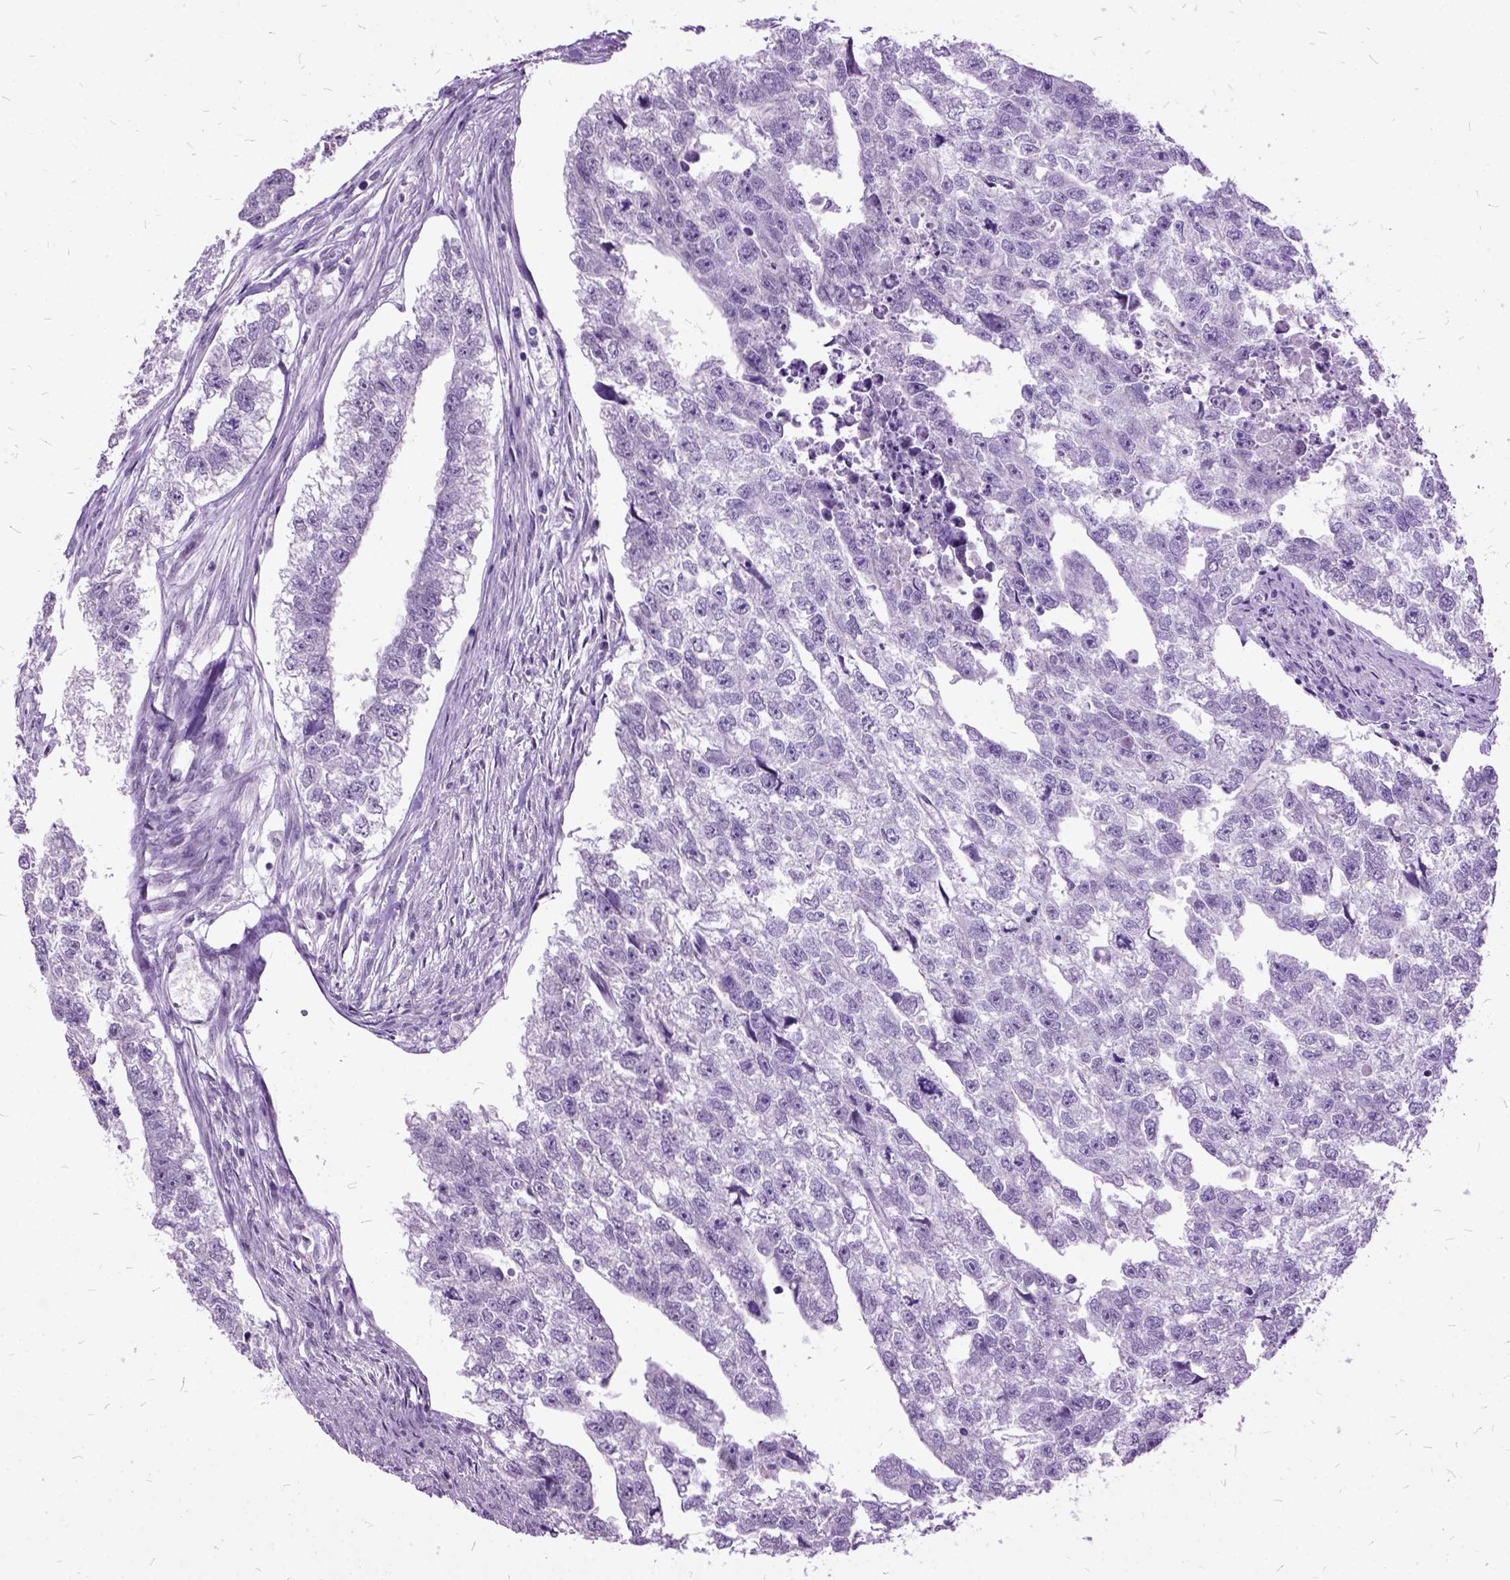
{"staining": {"intensity": "negative", "quantity": "none", "location": "none"}, "tissue": "testis cancer", "cell_type": "Tumor cells", "image_type": "cancer", "snomed": [{"axis": "morphology", "description": "Carcinoma, Embryonal, NOS"}, {"axis": "morphology", "description": "Teratoma, malignant, NOS"}, {"axis": "topography", "description": "Testis"}], "caption": "An image of testis cancer stained for a protein displays no brown staining in tumor cells.", "gene": "MME", "patient": {"sex": "male", "age": 44}}